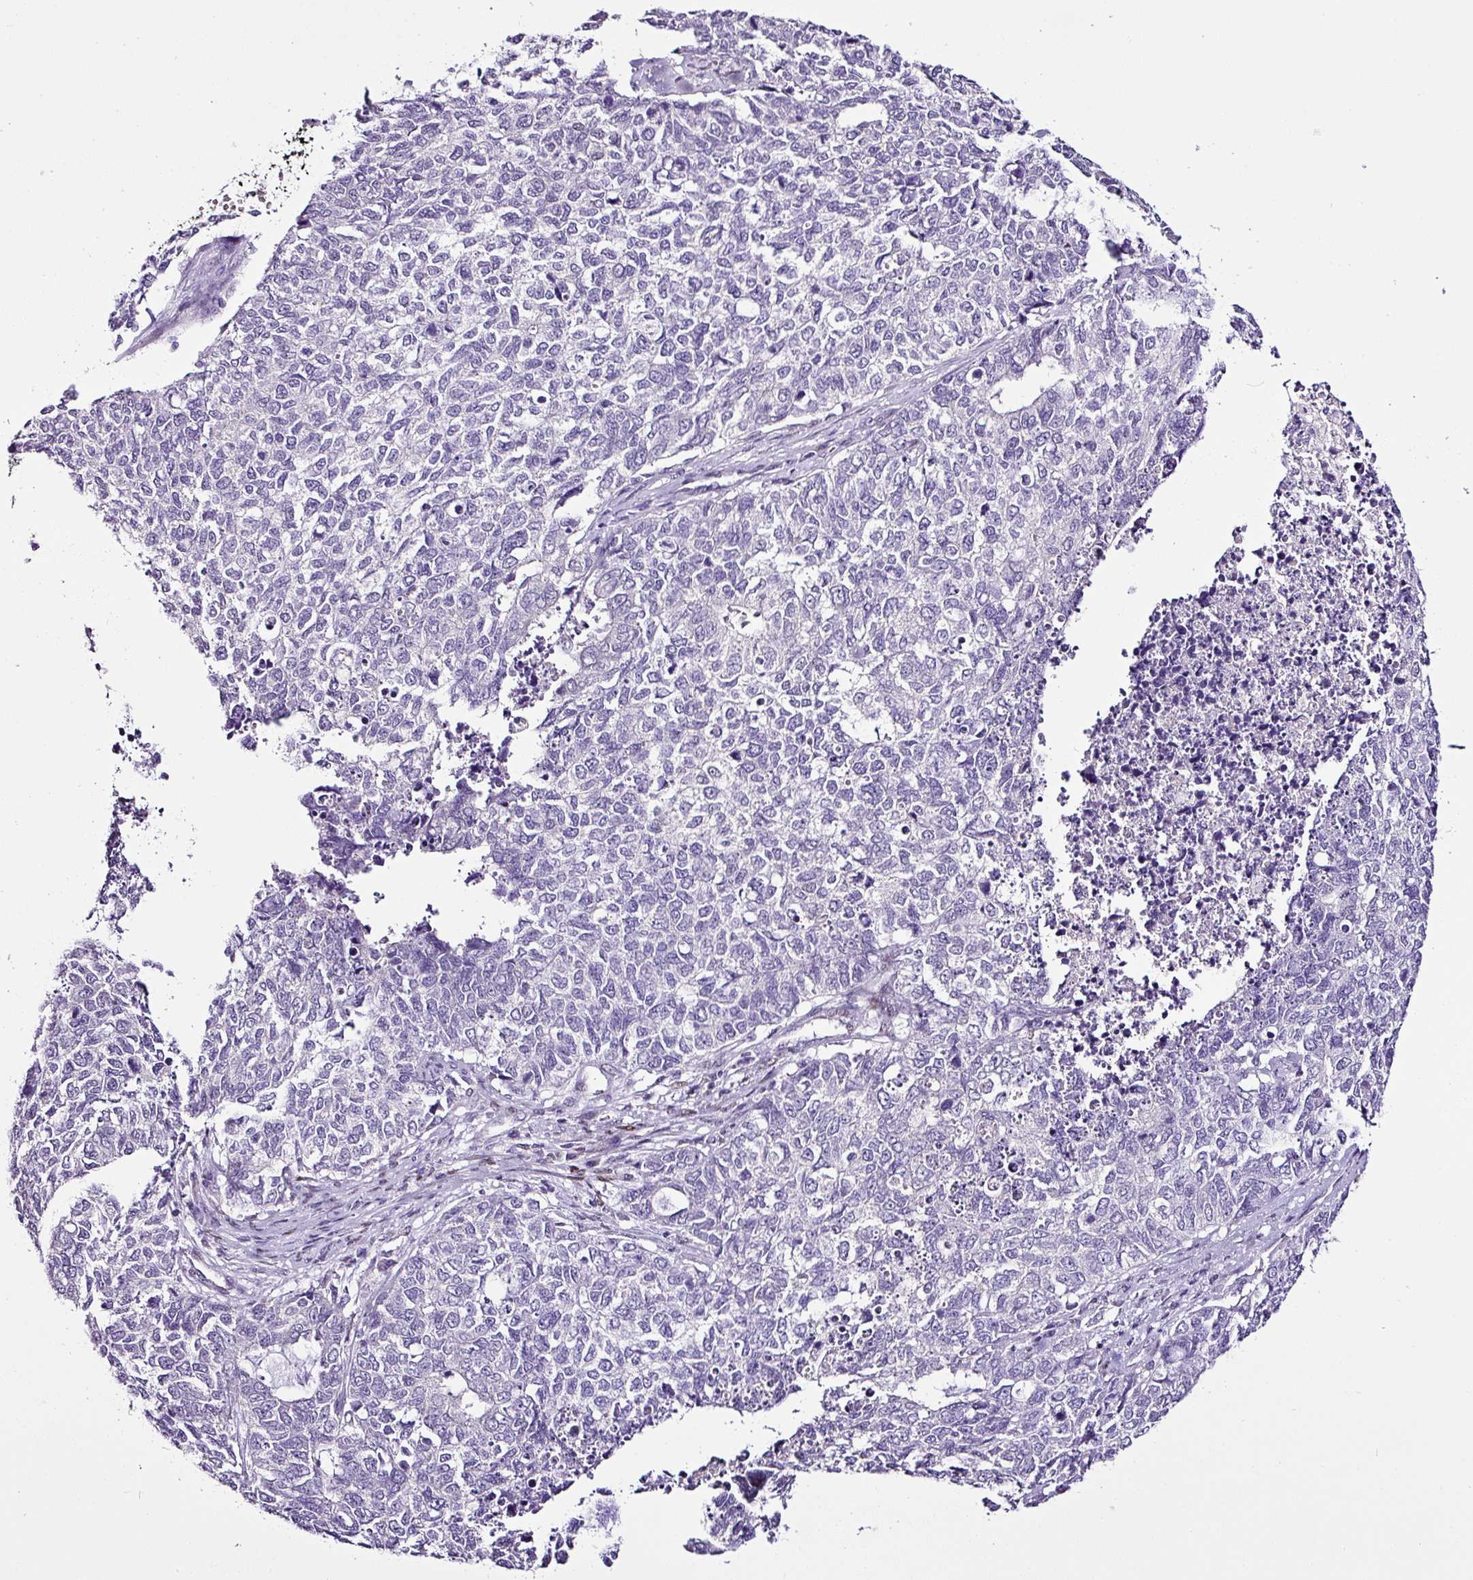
{"staining": {"intensity": "negative", "quantity": "none", "location": "none"}, "tissue": "cervical cancer", "cell_type": "Tumor cells", "image_type": "cancer", "snomed": [{"axis": "morphology", "description": "Squamous cell carcinoma, NOS"}, {"axis": "topography", "description": "Cervix"}], "caption": "Immunohistochemistry photomicrograph of neoplastic tissue: human cervical cancer stained with DAB (3,3'-diaminobenzidine) displays no significant protein expression in tumor cells.", "gene": "ESR1", "patient": {"sex": "female", "age": 63}}